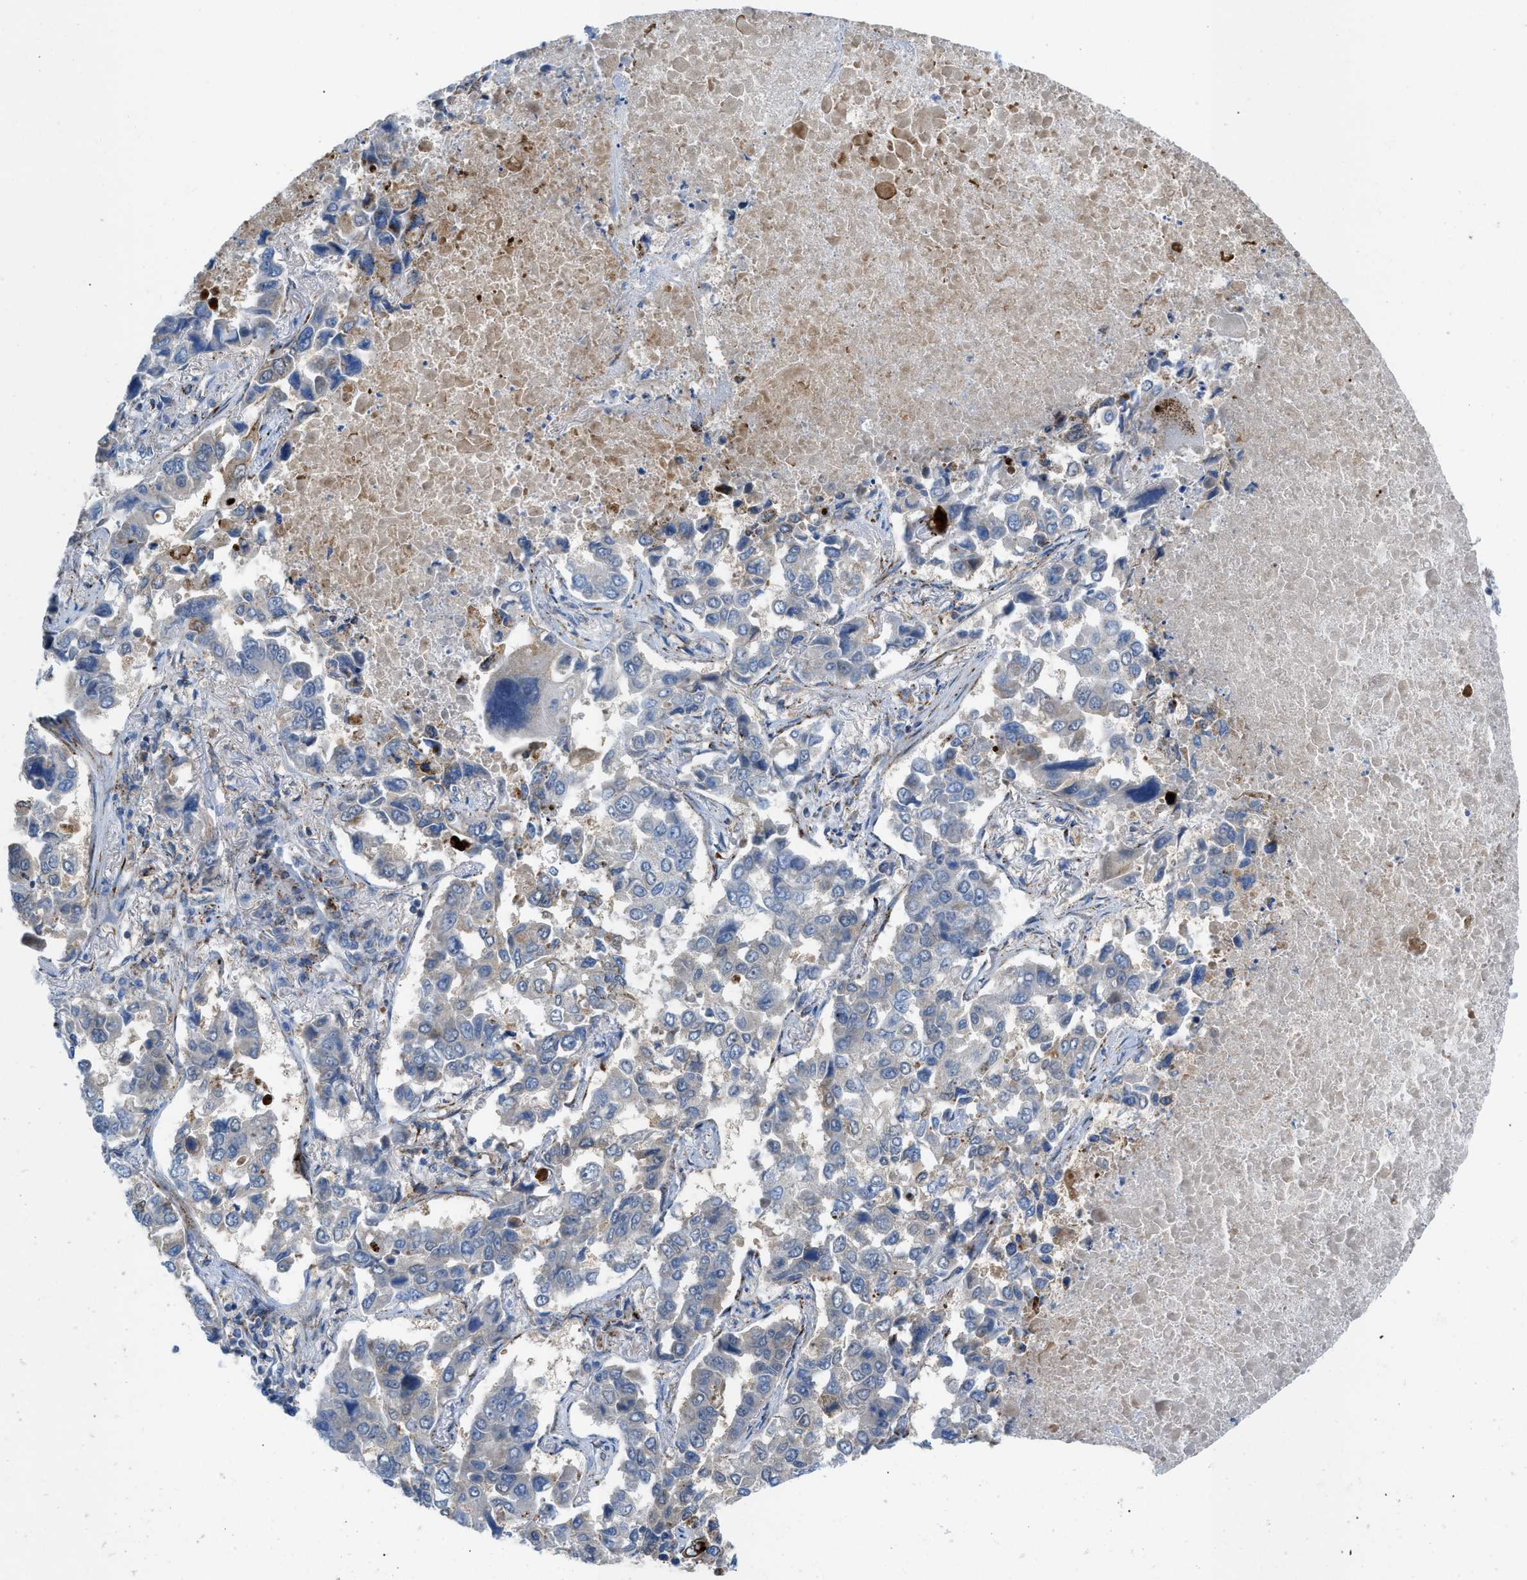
{"staining": {"intensity": "moderate", "quantity": "25%-75%", "location": "cytoplasmic/membranous"}, "tissue": "lung cancer", "cell_type": "Tumor cells", "image_type": "cancer", "snomed": [{"axis": "morphology", "description": "Adenocarcinoma, NOS"}, {"axis": "topography", "description": "Lung"}], "caption": "The micrograph reveals a brown stain indicating the presence of a protein in the cytoplasmic/membranous of tumor cells in lung cancer (adenocarcinoma).", "gene": "RBBP9", "patient": {"sex": "male", "age": 64}}